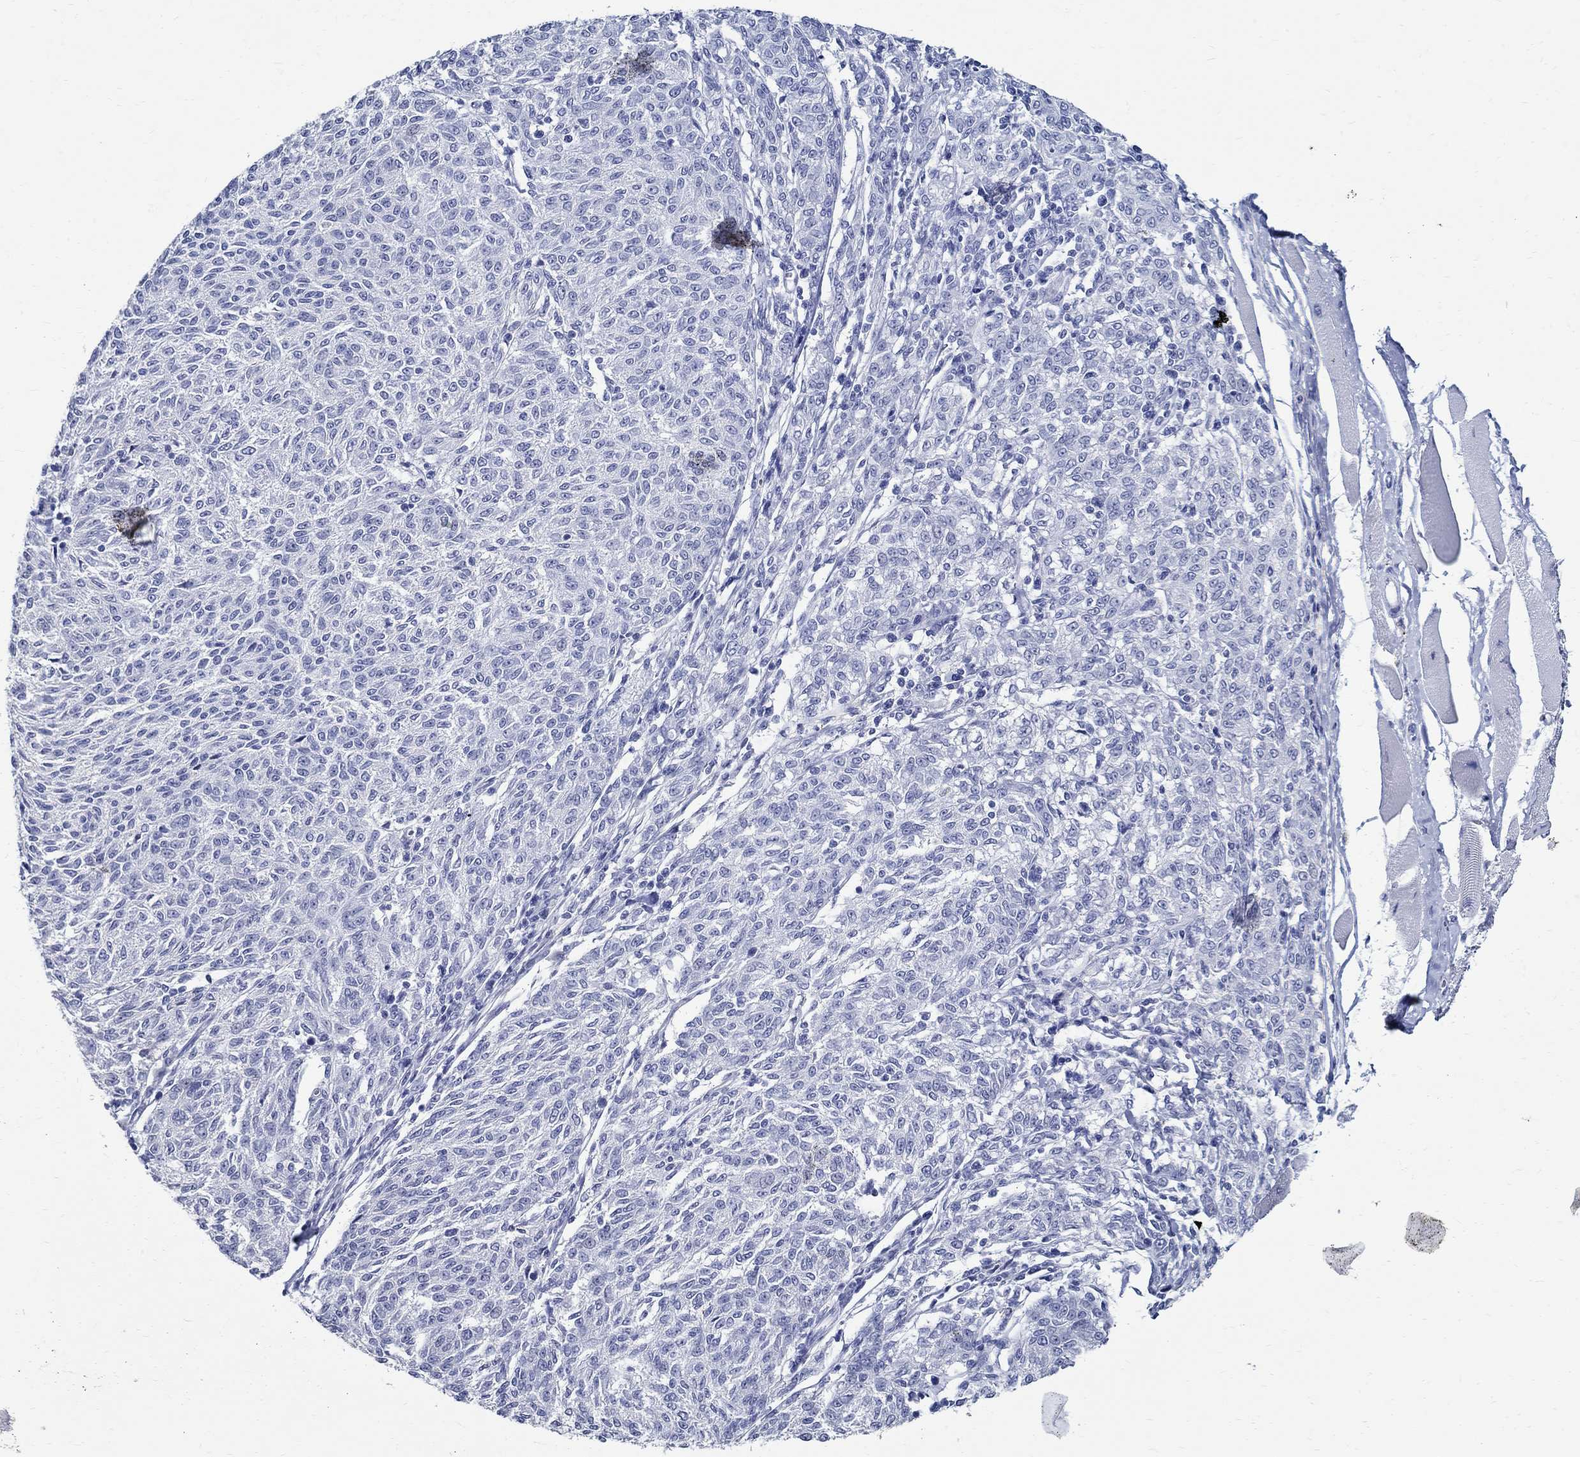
{"staining": {"intensity": "negative", "quantity": "none", "location": "none"}, "tissue": "melanoma", "cell_type": "Tumor cells", "image_type": "cancer", "snomed": [{"axis": "morphology", "description": "Malignant melanoma, NOS"}, {"axis": "topography", "description": "Skin"}], "caption": "IHC of human malignant melanoma exhibits no expression in tumor cells.", "gene": "BSPRY", "patient": {"sex": "female", "age": 72}}